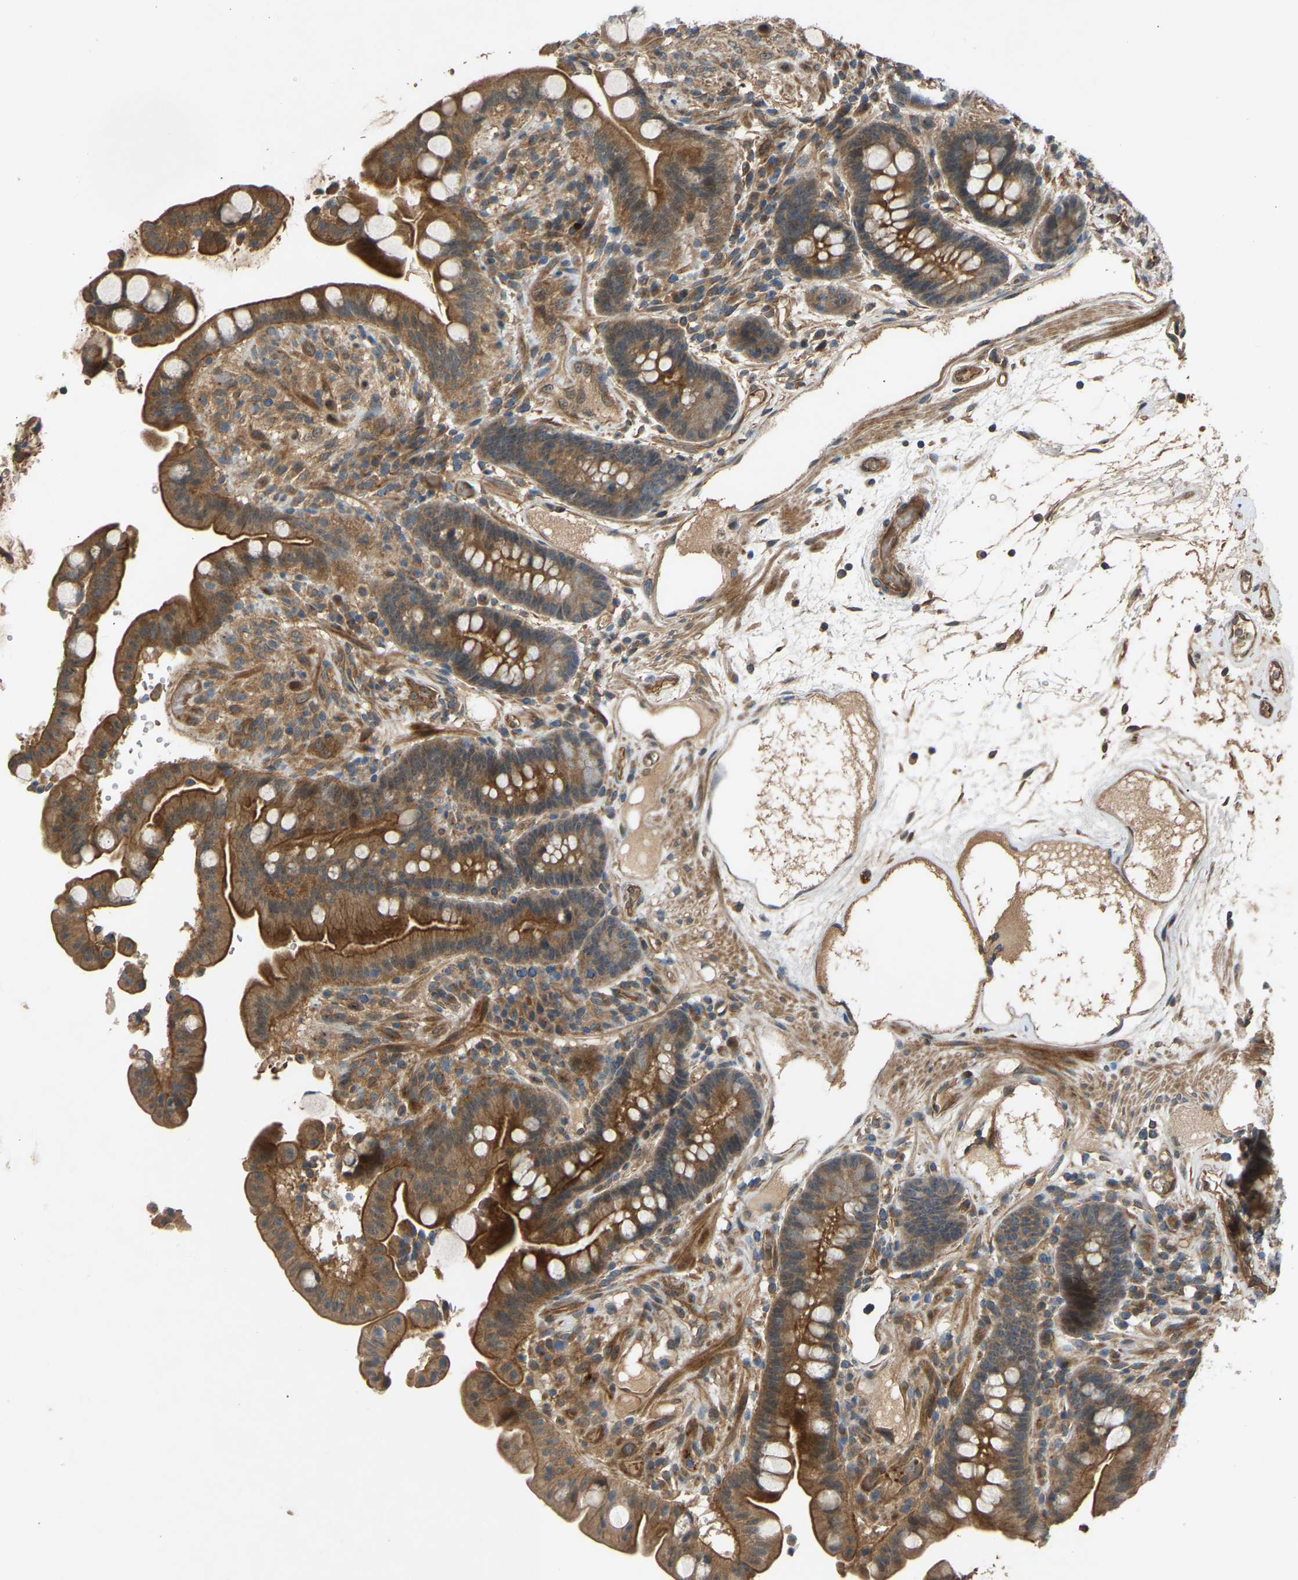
{"staining": {"intensity": "weak", "quantity": ">75%", "location": "cytoplasmic/membranous"}, "tissue": "colon", "cell_type": "Endothelial cells", "image_type": "normal", "snomed": [{"axis": "morphology", "description": "Normal tissue, NOS"}, {"axis": "topography", "description": "Colon"}], "caption": "IHC (DAB) staining of benign colon displays weak cytoplasmic/membranous protein staining in approximately >75% of endothelial cells.", "gene": "GAS2L1", "patient": {"sex": "male", "age": 73}}